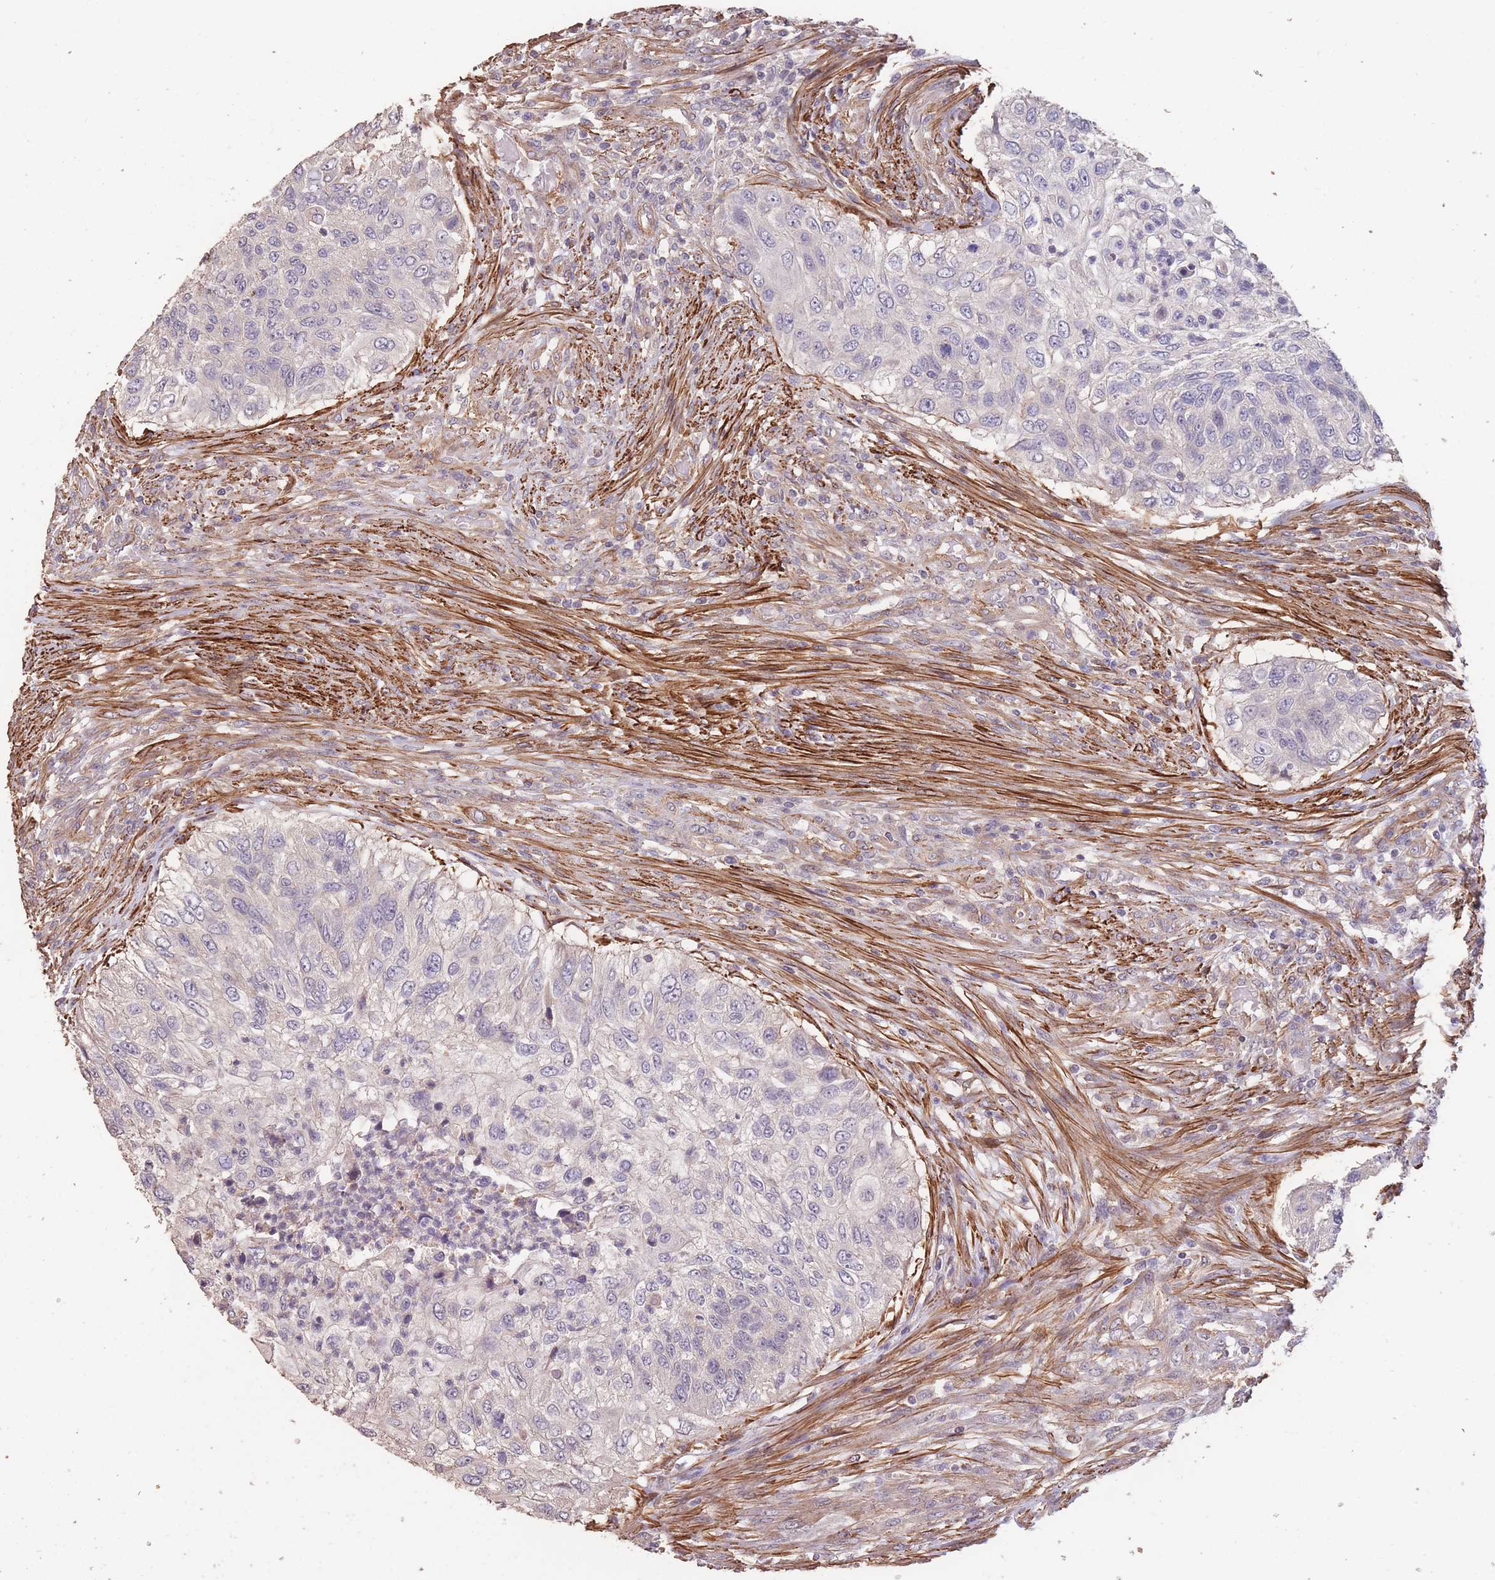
{"staining": {"intensity": "negative", "quantity": "none", "location": "none"}, "tissue": "urothelial cancer", "cell_type": "Tumor cells", "image_type": "cancer", "snomed": [{"axis": "morphology", "description": "Urothelial carcinoma, High grade"}, {"axis": "topography", "description": "Urinary bladder"}], "caption": "Immunohistochemistry of urothelial cancer displays no positivity in tumor cells.", "gene": "NLRC4", "patient": {"sex": "female", "age": 60}}